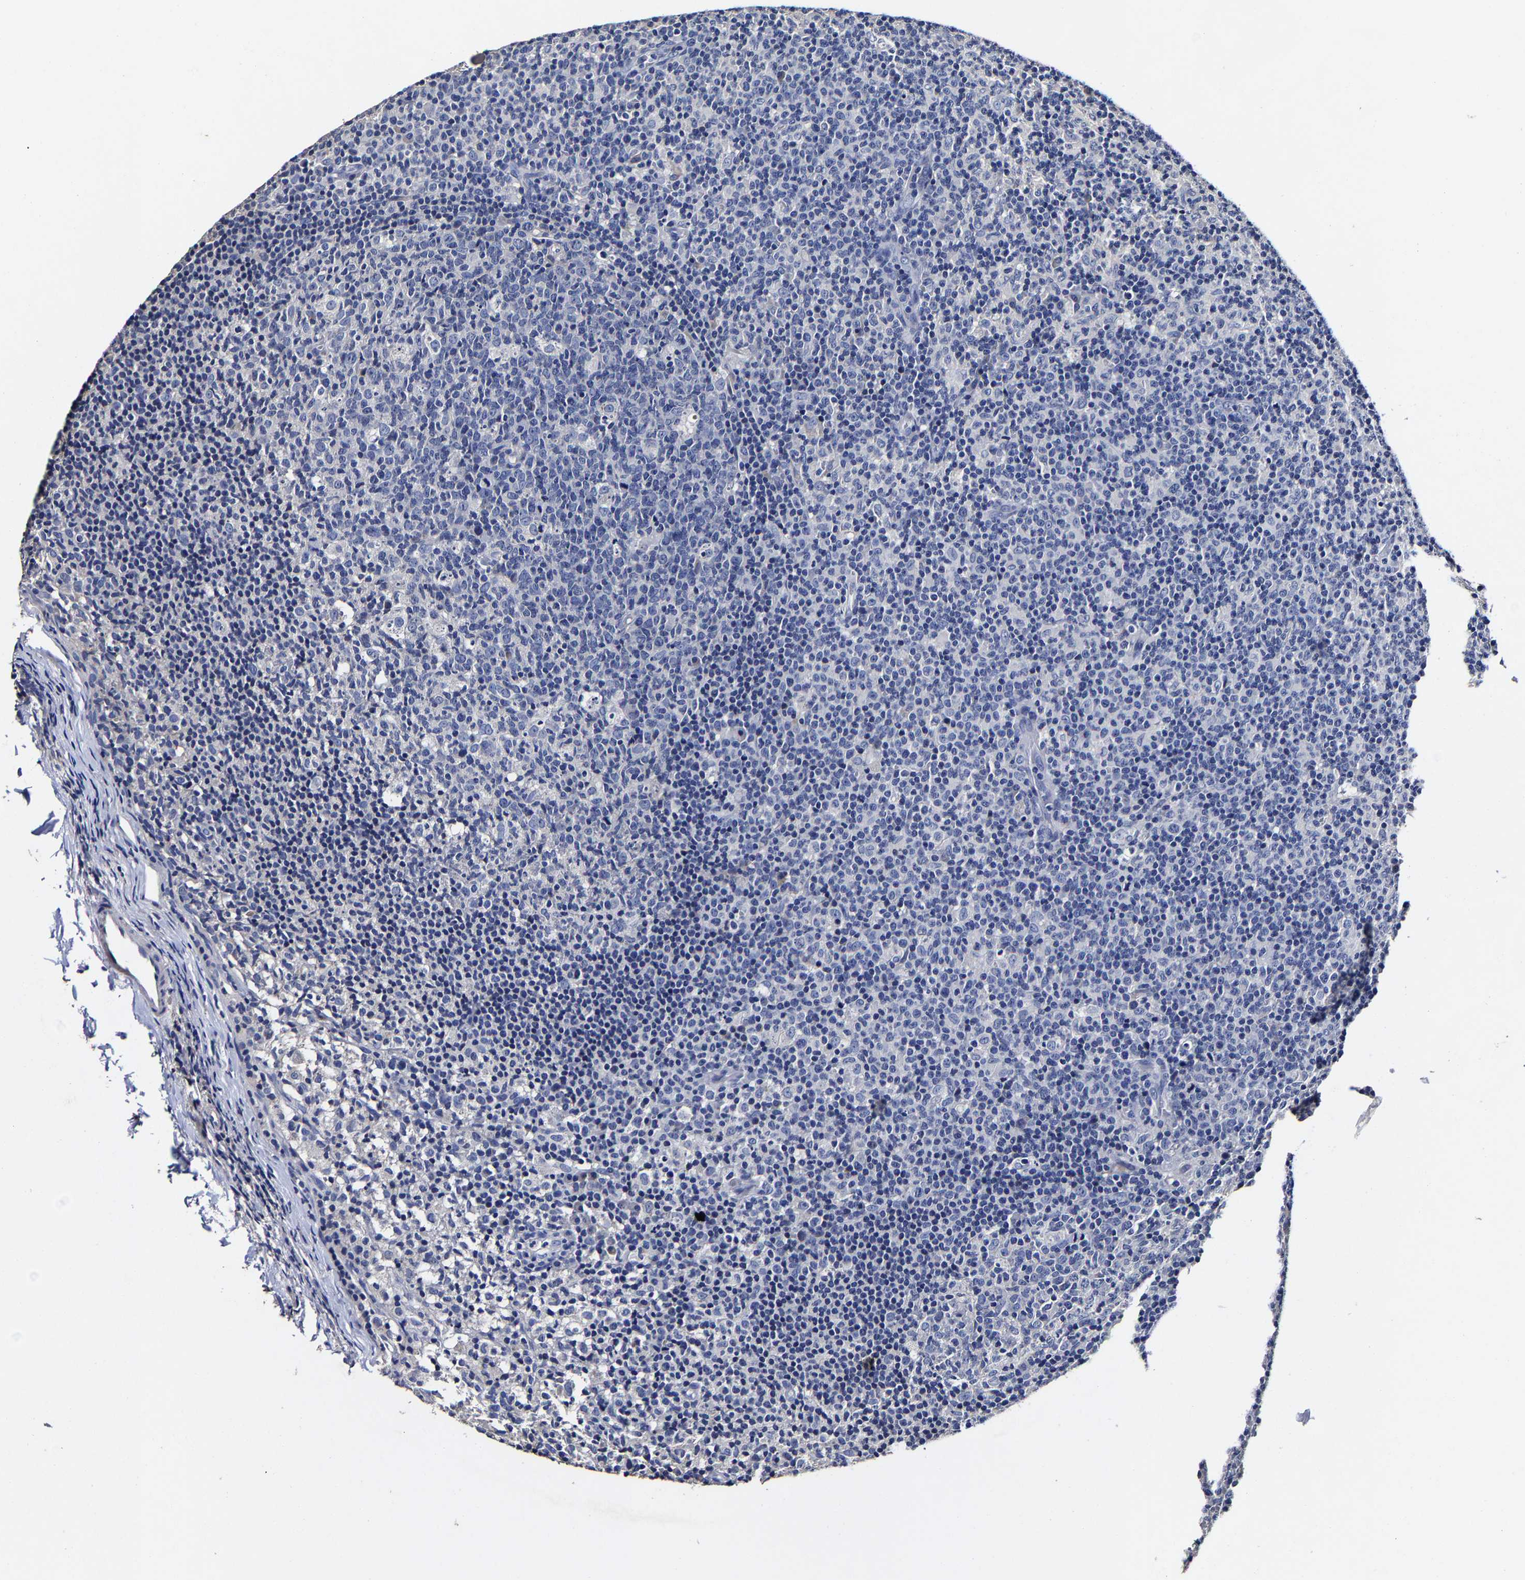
{"staining": {"intensity": "negative", "quantity": "none", "location": "none"}, "tissue": "lymph node", "cell_type": "Germinal center cells", "image_type": "normal", "snomed": [{"axis": "morphology", "description": "Normal tissue, NOS"}, {"axis": "morphology", "description": "Inflammation, NOS"}, {"axis": "topography", "description": "Lymph node"}], "caption": "This is an immunohistochemistry (IHC) photomicrograph of unremarkable human lymph node. There is no expression in germinal center cells.", "gene": "AKAP4", "patient": {"sex": "male", "age": 55}}